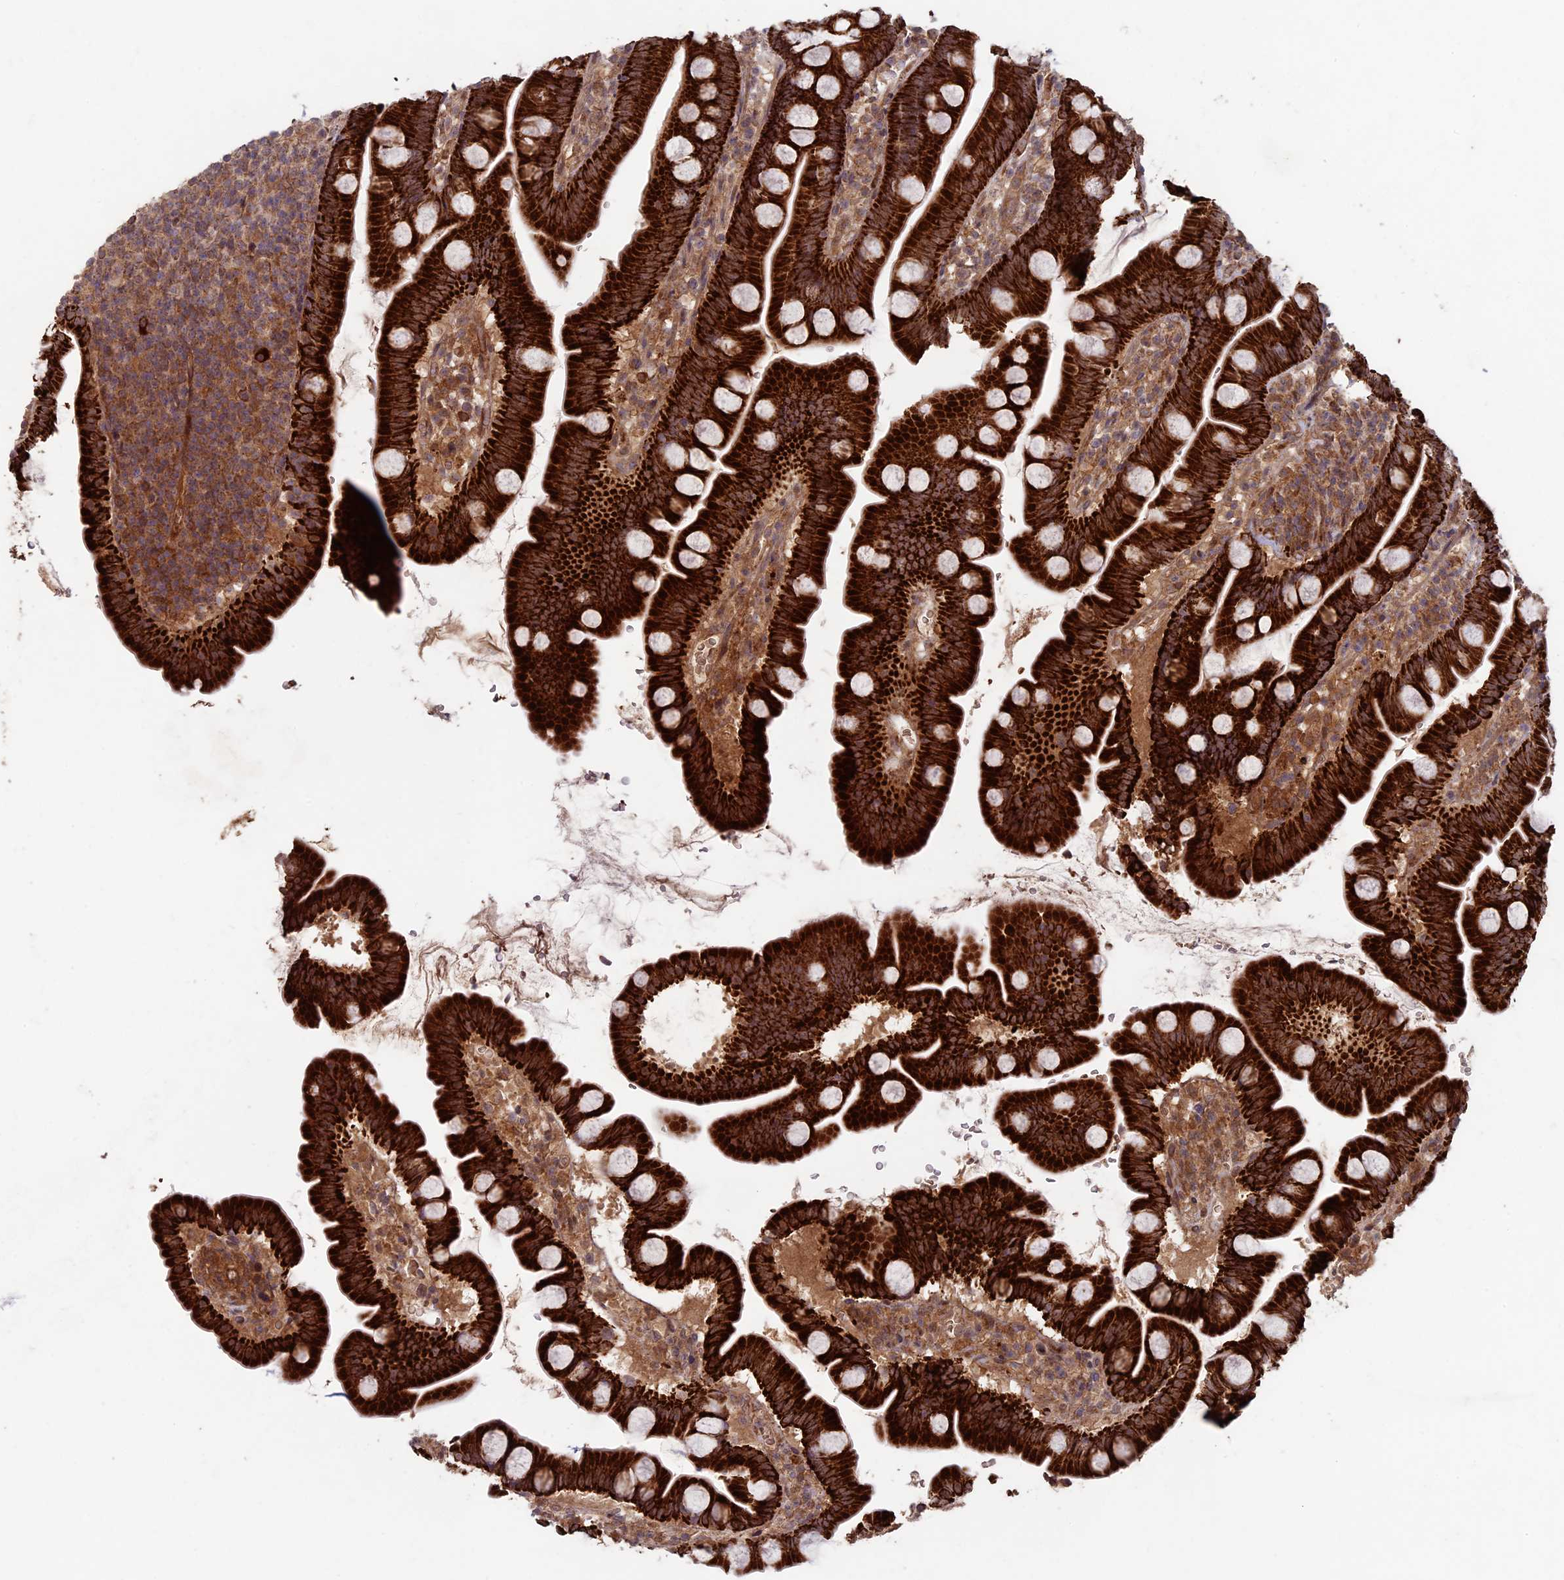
{"staining": {"intensity": "strong", "quantity": ">75%", "location": "cytoplasmic/membranous"}, "tissue": "small intestine", "cell_type": "Glandular cells", "image_type": "normal", "snomed": [{"axis": "morphology", "description": "Normal tissue, NOS"}, {"axis": "topography", "description": "Small intestine"}], "caption": "This is a micrograph of immunohistochemistry (IHC) staining of unremarkable small intestine, which shows strong staining in the cytoplasmic/membranous of glandular cells.", "gene": "RCCD1", "patient": {"sex": "female", "age": 68}}